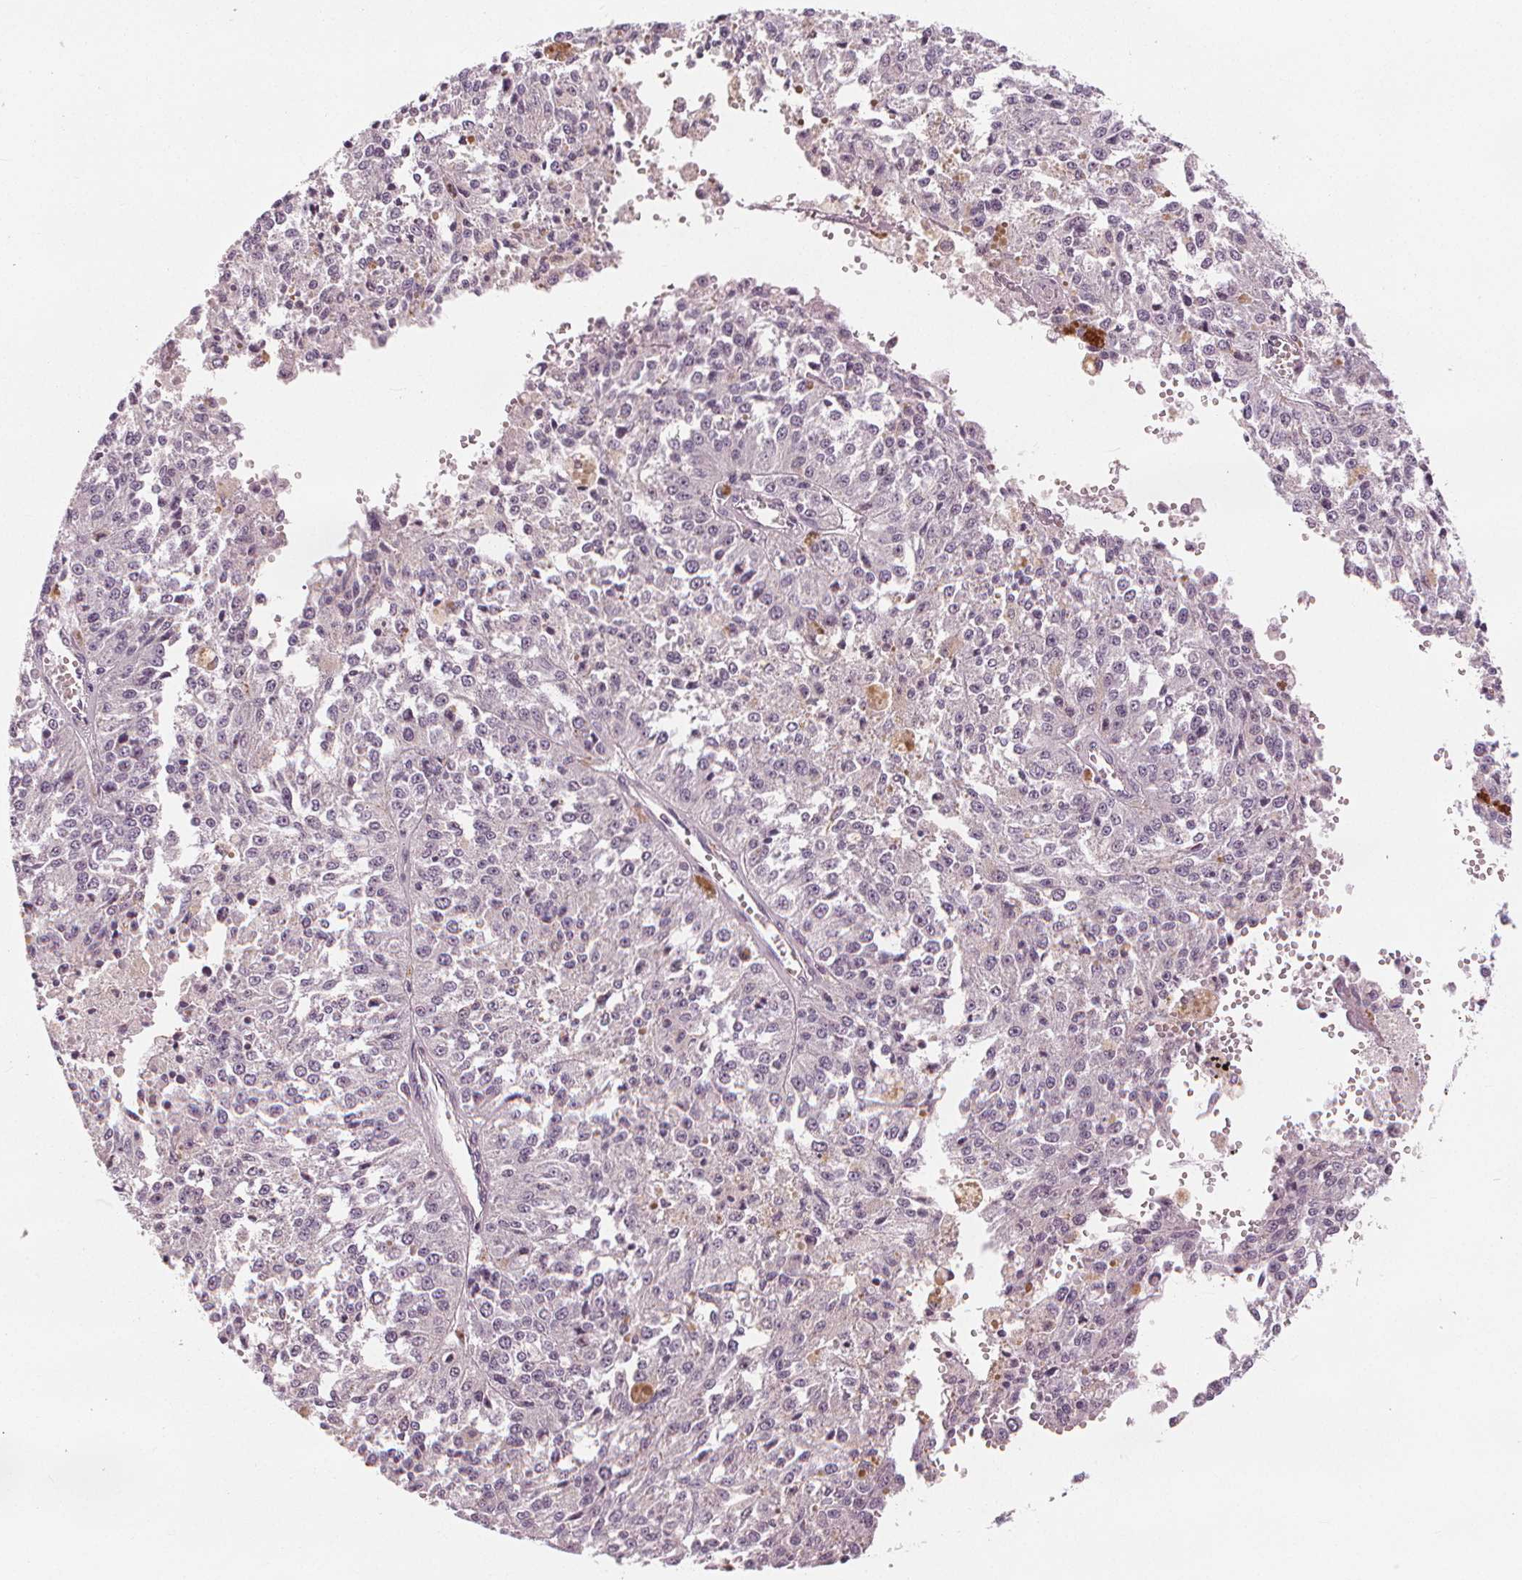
{"staining": {"intensity": "negative", "quantity": "none", "location": "none"}, "tissue": "melanoma", "cell_type": "Tumor cells", "image_type": "cancer", "snomed": [{"axis": "morphology", "description": "Malignant melanoma, Metastatic site"}, {"axis": "topography", "description": "Lymph node"}], "caption": "This photomicrograph is of melanoma stained with IHC to label a protein in brown with the nuclei are counter-stained blue. There is no staining in tumor cells.", "gene": "SLC34A1", "patient": {"sex": "female", "age": 64}}